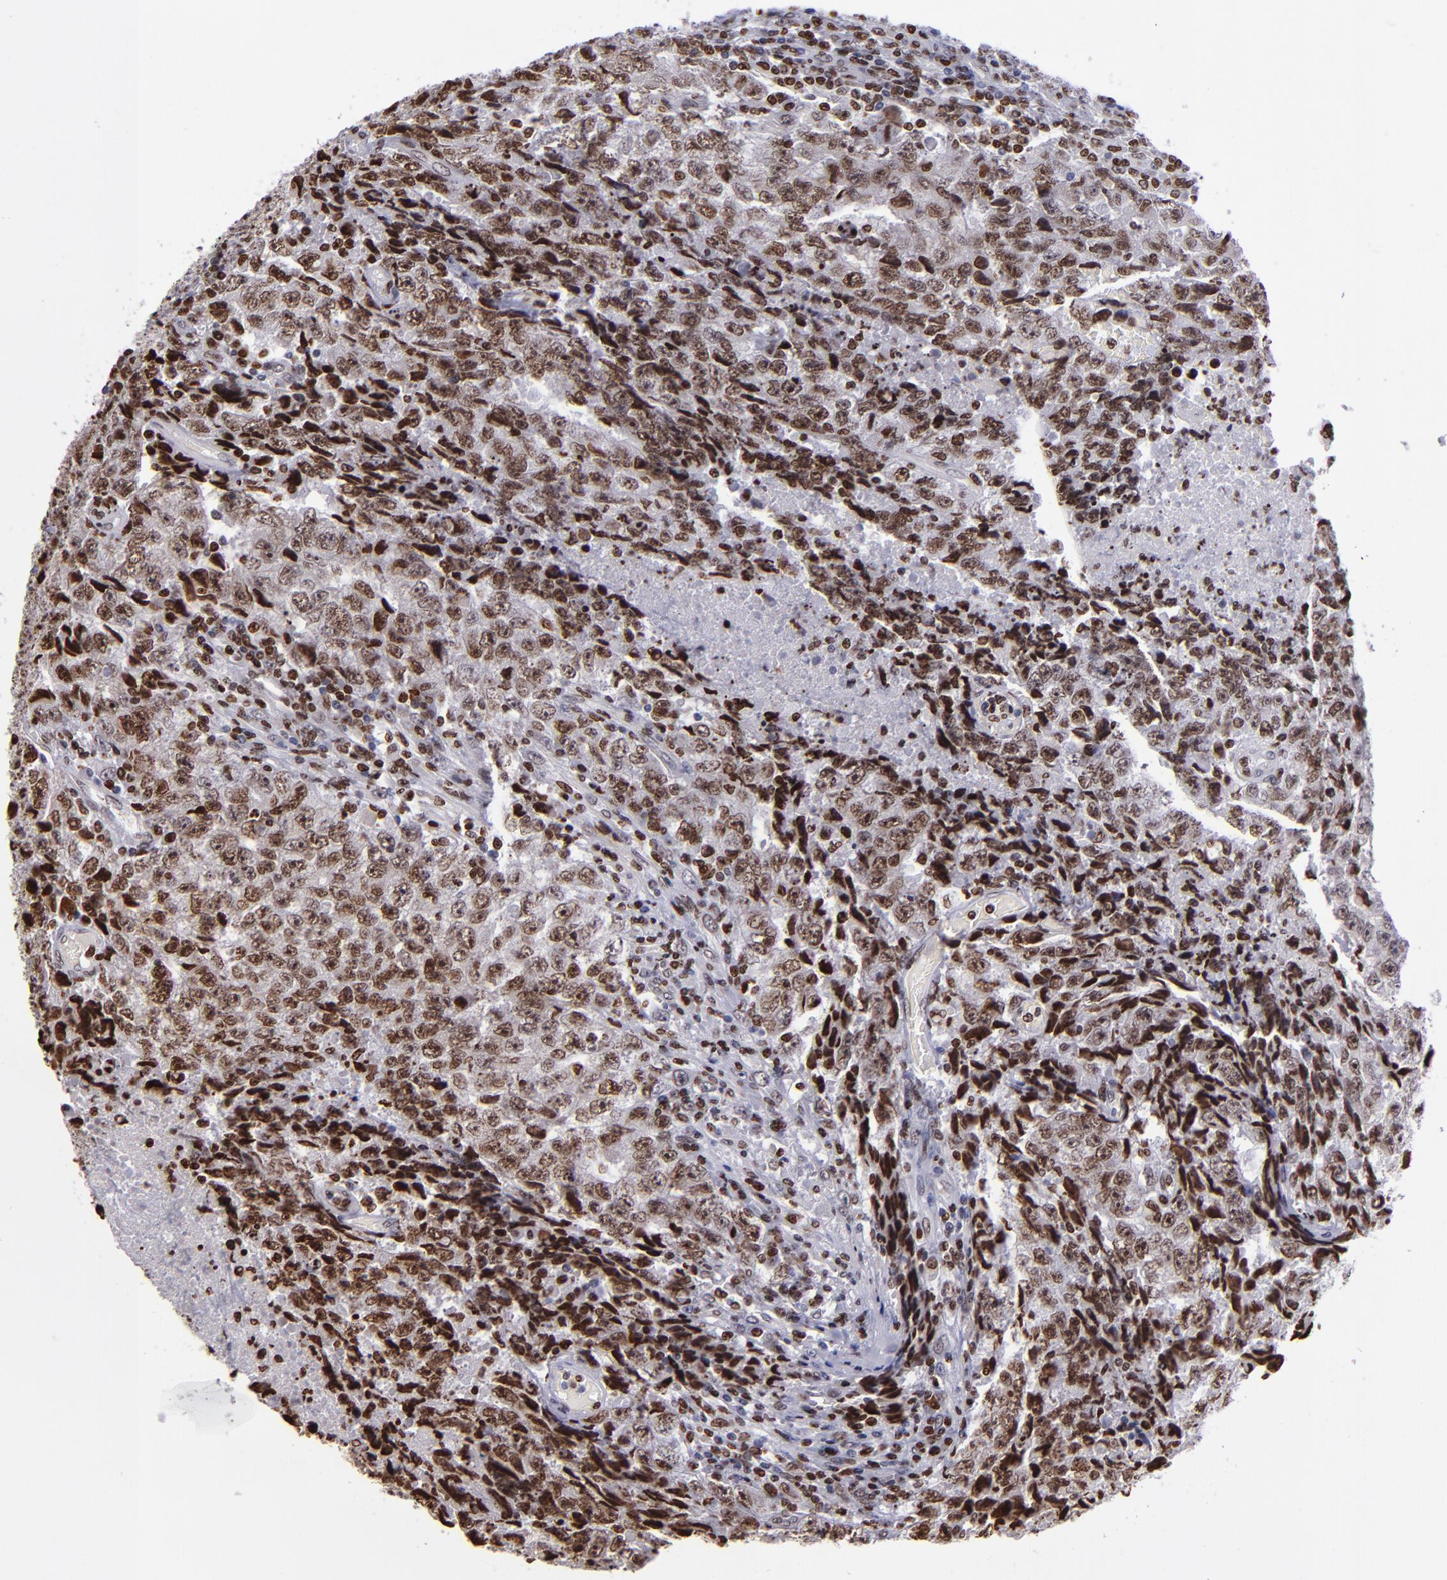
{"staining": {"intensity": "strong", "quantity": ">75%", "location": "nuclear"}, "tissue": "testis cancer", "cell_type": "Tumor cells", "image_type": "cancer", "snomed": [{"axis": "morphology", "description": "Necrosis, NOS"}, {"axis": "morphology", "description": "Carcinoma, Embryonal, NOS"}, {"axis": "topography", "description": "Testis"}], "caption": "There is high levels of strong nuclear staining in tumor cells of testis embryonal carcinoma, as demonstrated by immunohistochemical staining (brown color).", "gene": "CDKL5", "patient": {"sex": "male", "age": 19}}